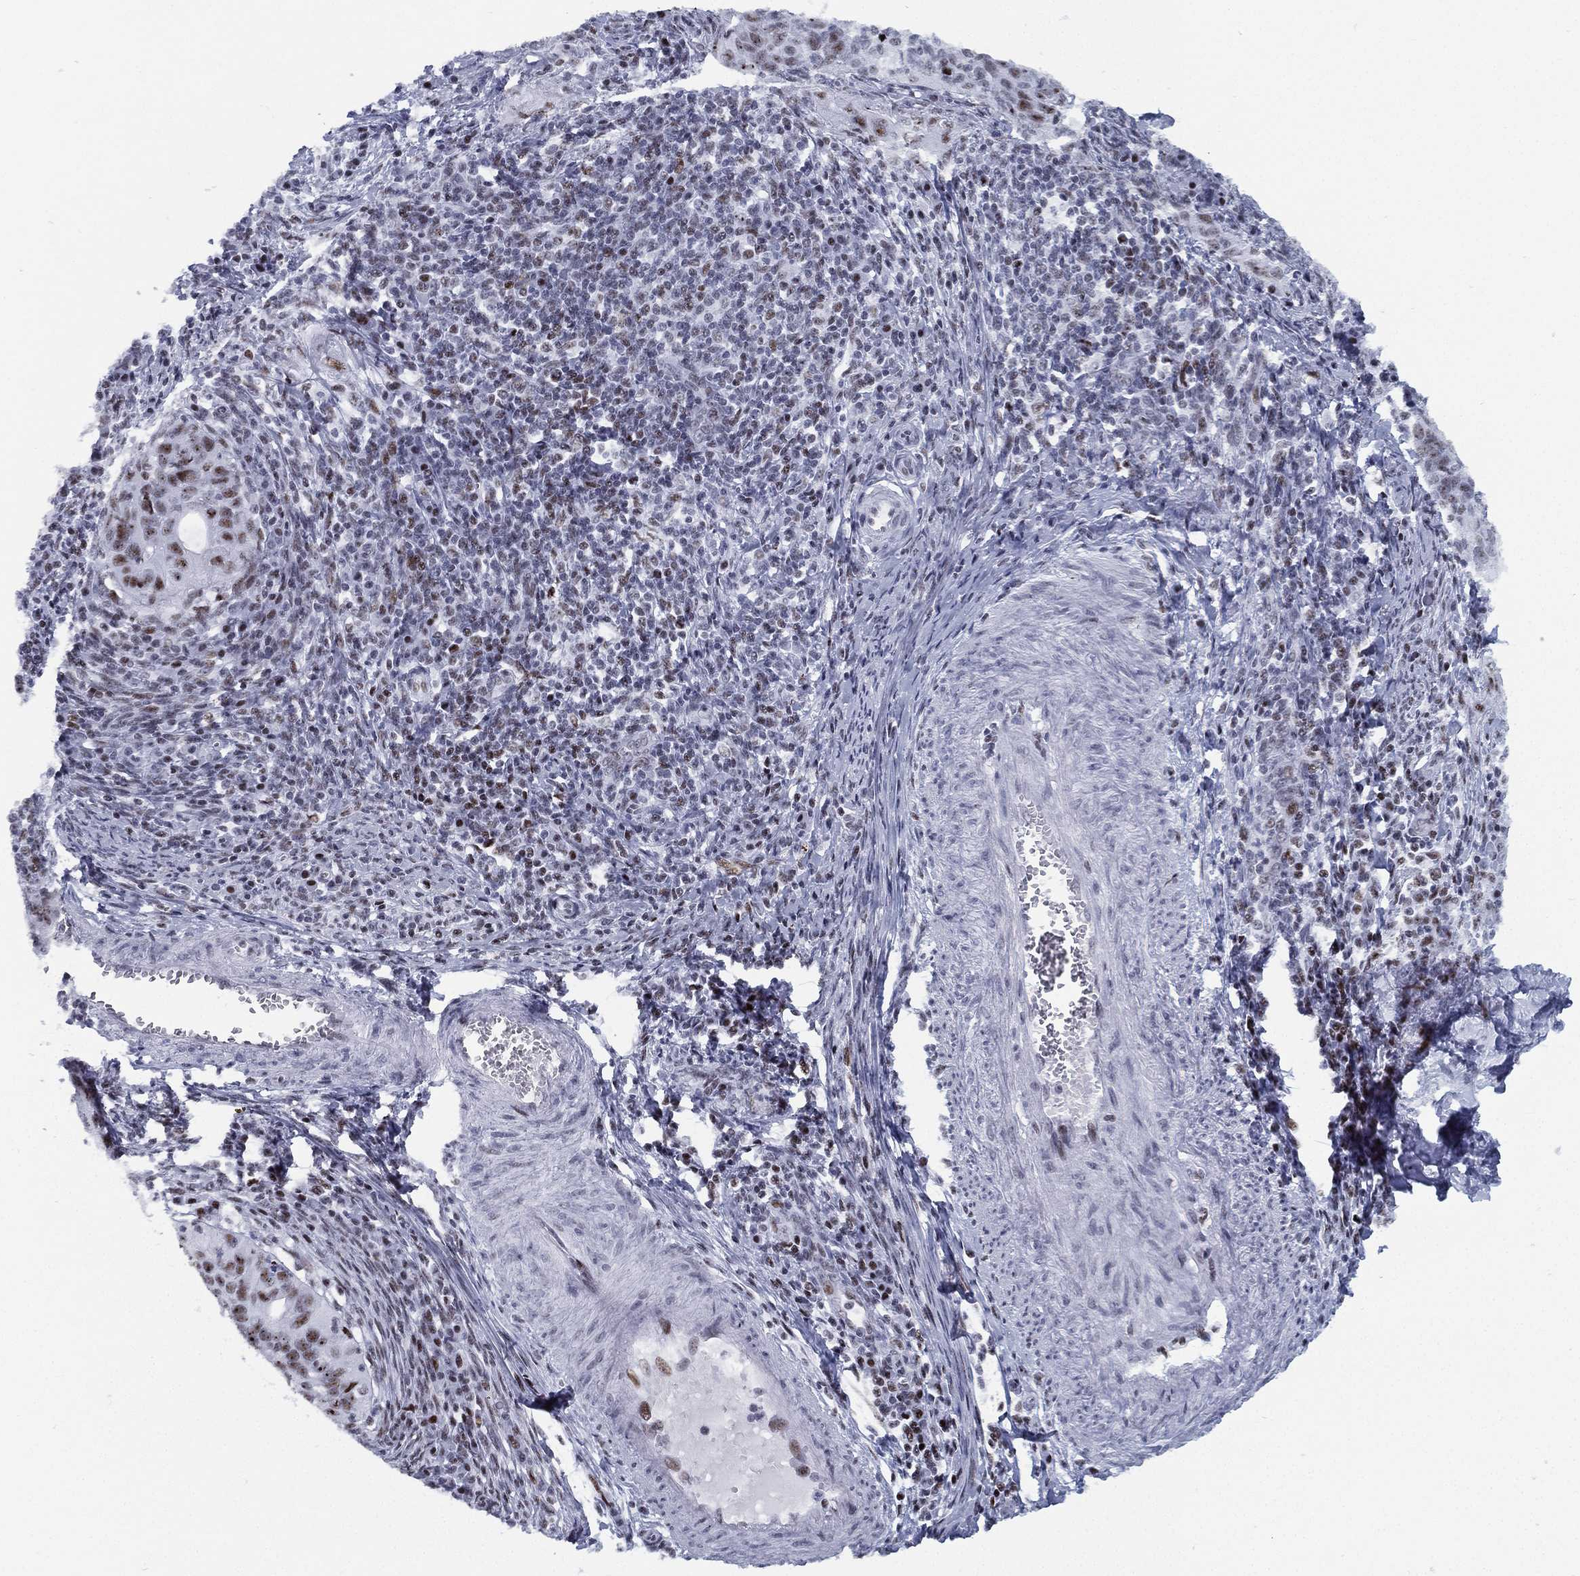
{"staining": {"intensity": "moderate", "quantity": "<25%", "location": "nuclear"}, "tissue": "cervical cancer", "cell_type": "Tumor cells", "image_type": "cancer", "snomed": [{"axis": "morphology", "description": "Squamous cell carcinoma, NOS"}, {"axis": "topography", "description": "Cervix"}], "caption": "A brown stain labels moderate nuclear positivity of a protein in human cervical cancer tumor cells.", "gene": "CYB561D2", "patient": {"sex": "female", "age": 26}}